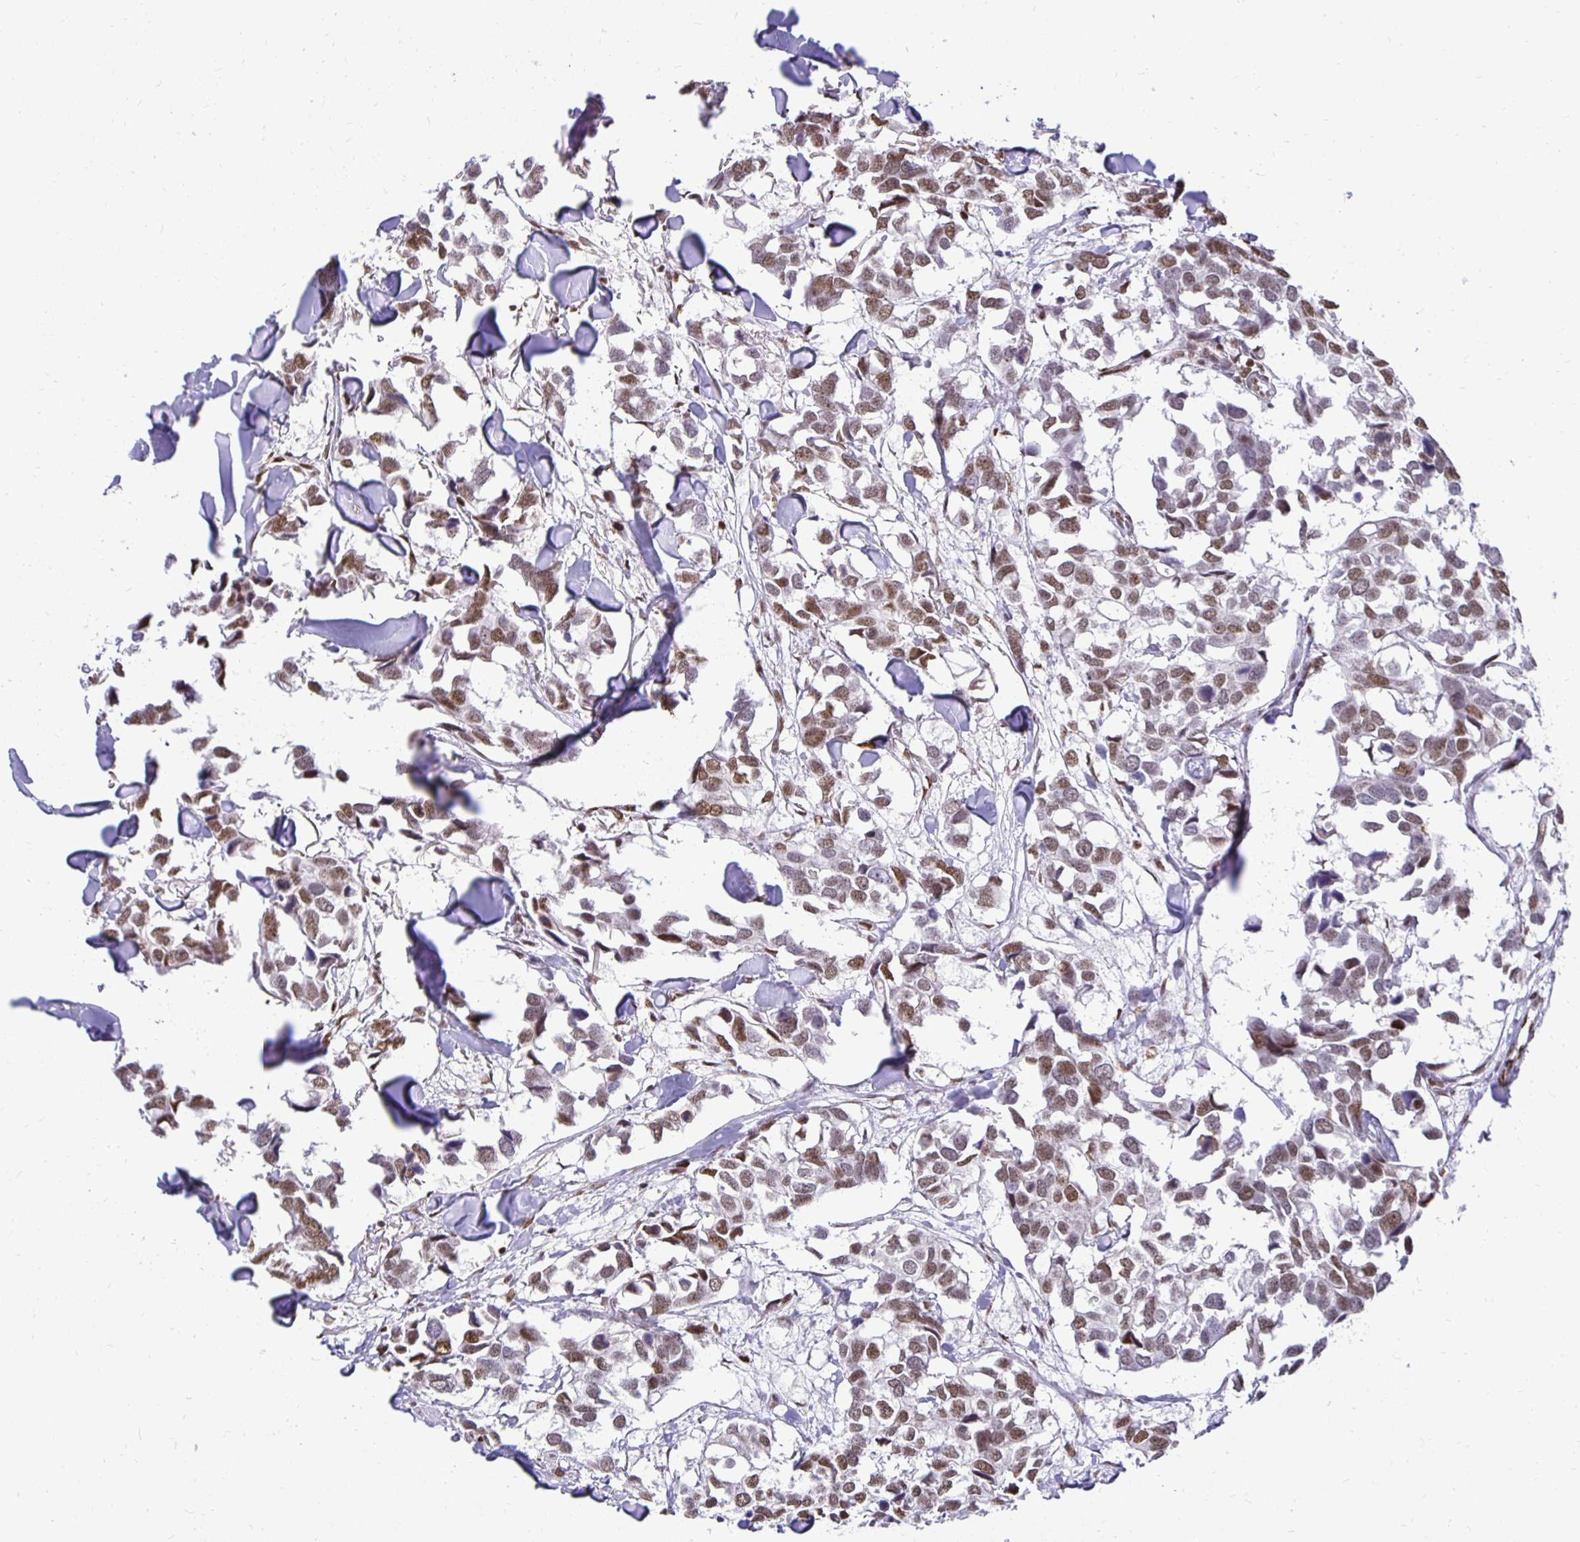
{"staining": {"intensity": "moderate", "quantity": ">75%", "location": "nuclear"}, "tissue": "breast cancer", "cell_type": "Tumor cells", "image_type": "cancer", "snomed": [{"axis": "morphology", "description": "Duct carcinoma"}, {"axis": "topography", "description": "Breast"}], "caption": "A histopathology image showing moderate nuclear positivity in about >75% of tumor cells in breast cancer (invasive ductal carcinoma), as visualized by brown immunohistochemical staining.", "gene": "ZNF579", "patient": {"sex": "female", "age": 83}}